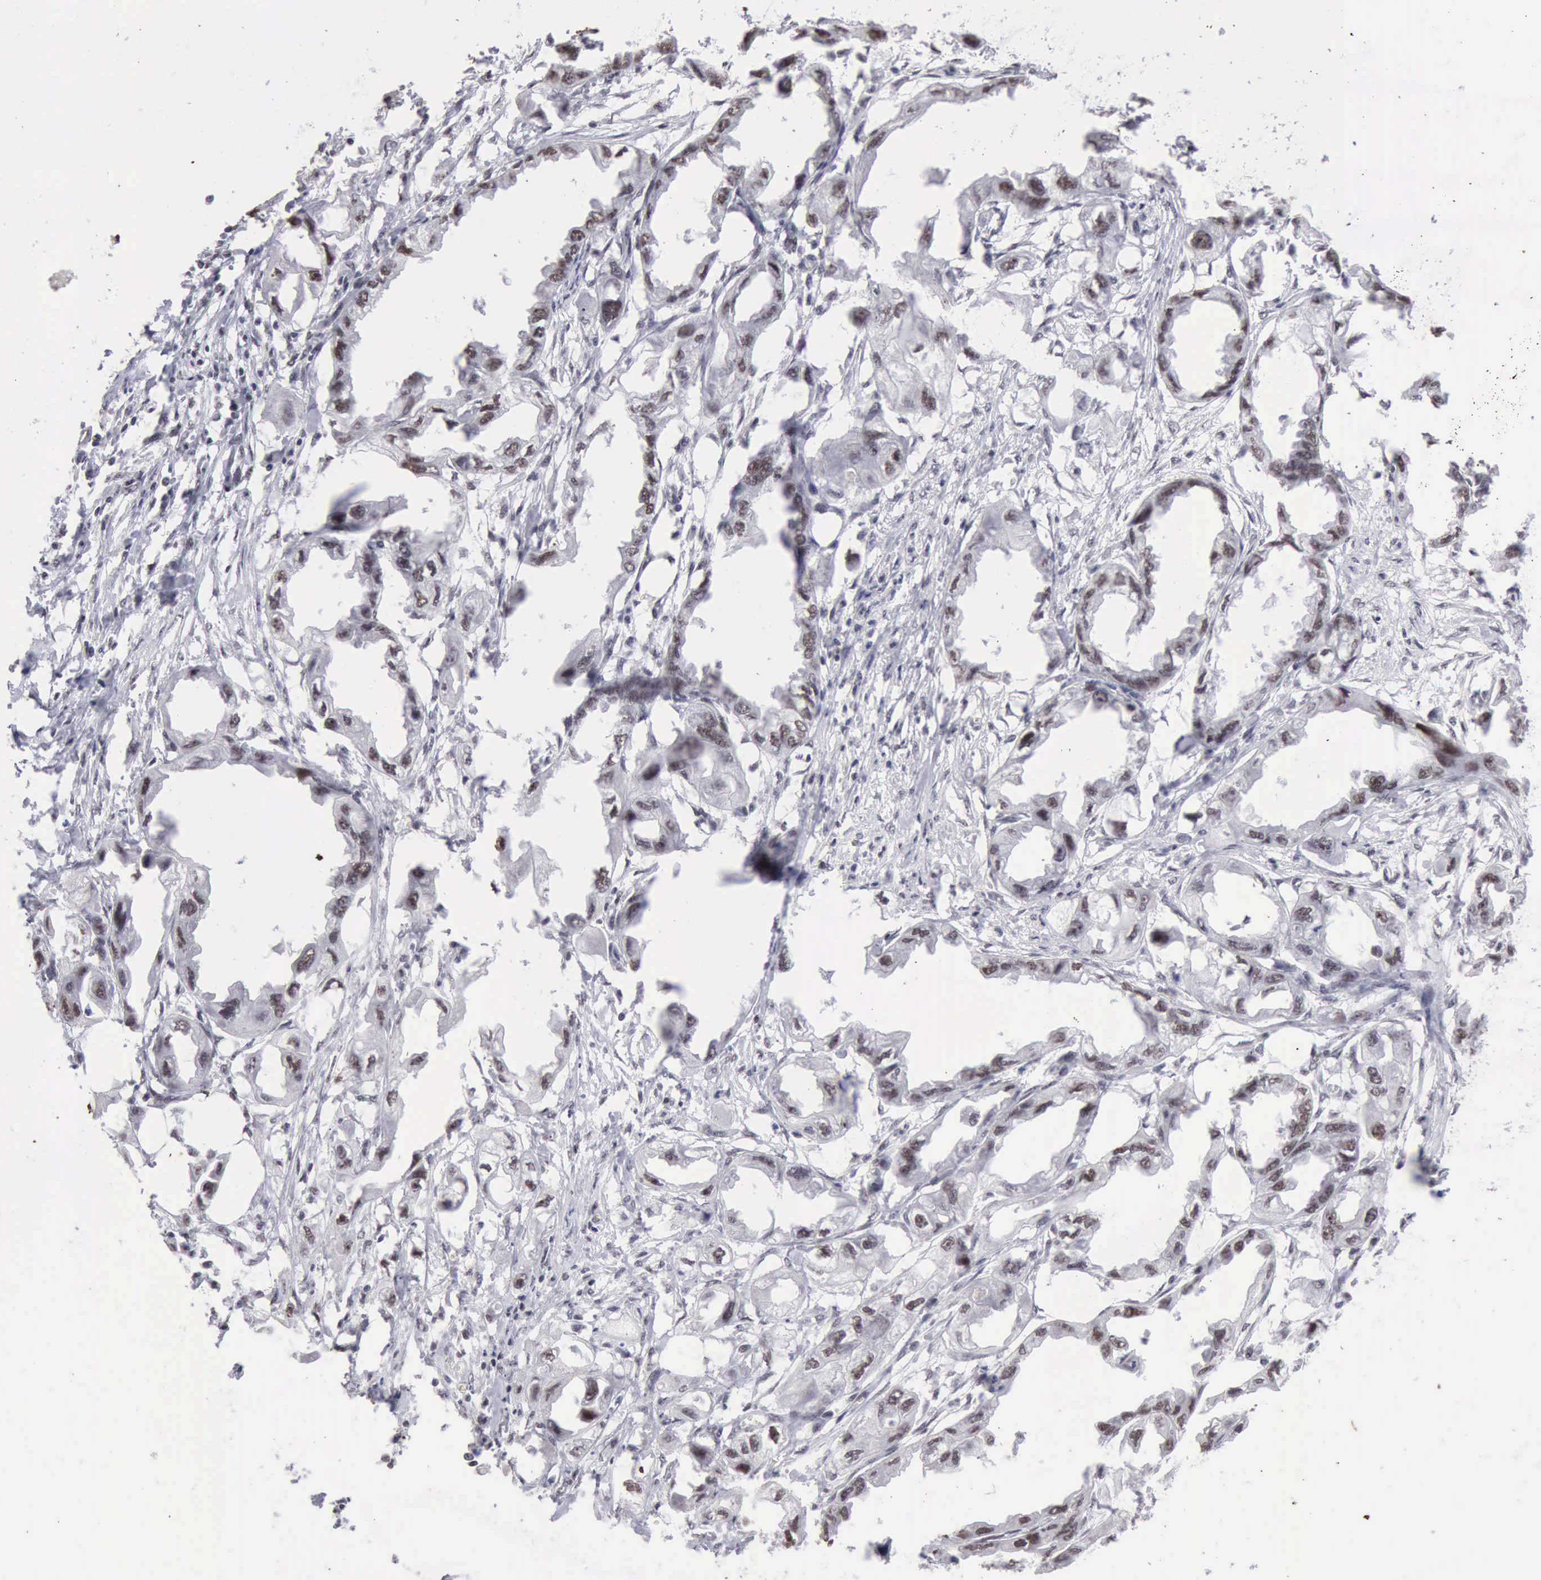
{"staining": {"intensity": "weak", "quantity": "25%-75%", "location": "nuclear"}, "tissue": "endometrial cancer", "cell_type": "Tumor cells", "image_type": "cancer", "snomed": [{"axis": "morphology", "description": "Adenocarcinoma, NOS"}, {"axis": "topography", "description": "Endometrium"}], "caption": "Immunohistochemistry (IHC) staining of adenocarcinoma (endometrial), which reveals low levels of weak nuclear expression in approximately 25%-75% of tumor cells indicating weak nuclear protein positivity. The staining was performed using DAB (brown) for protein detection and nuclei were counterstained in hematoxylin (blue).", "gene": "TAF1", "patient": {"sex": "female", "age": 67}}